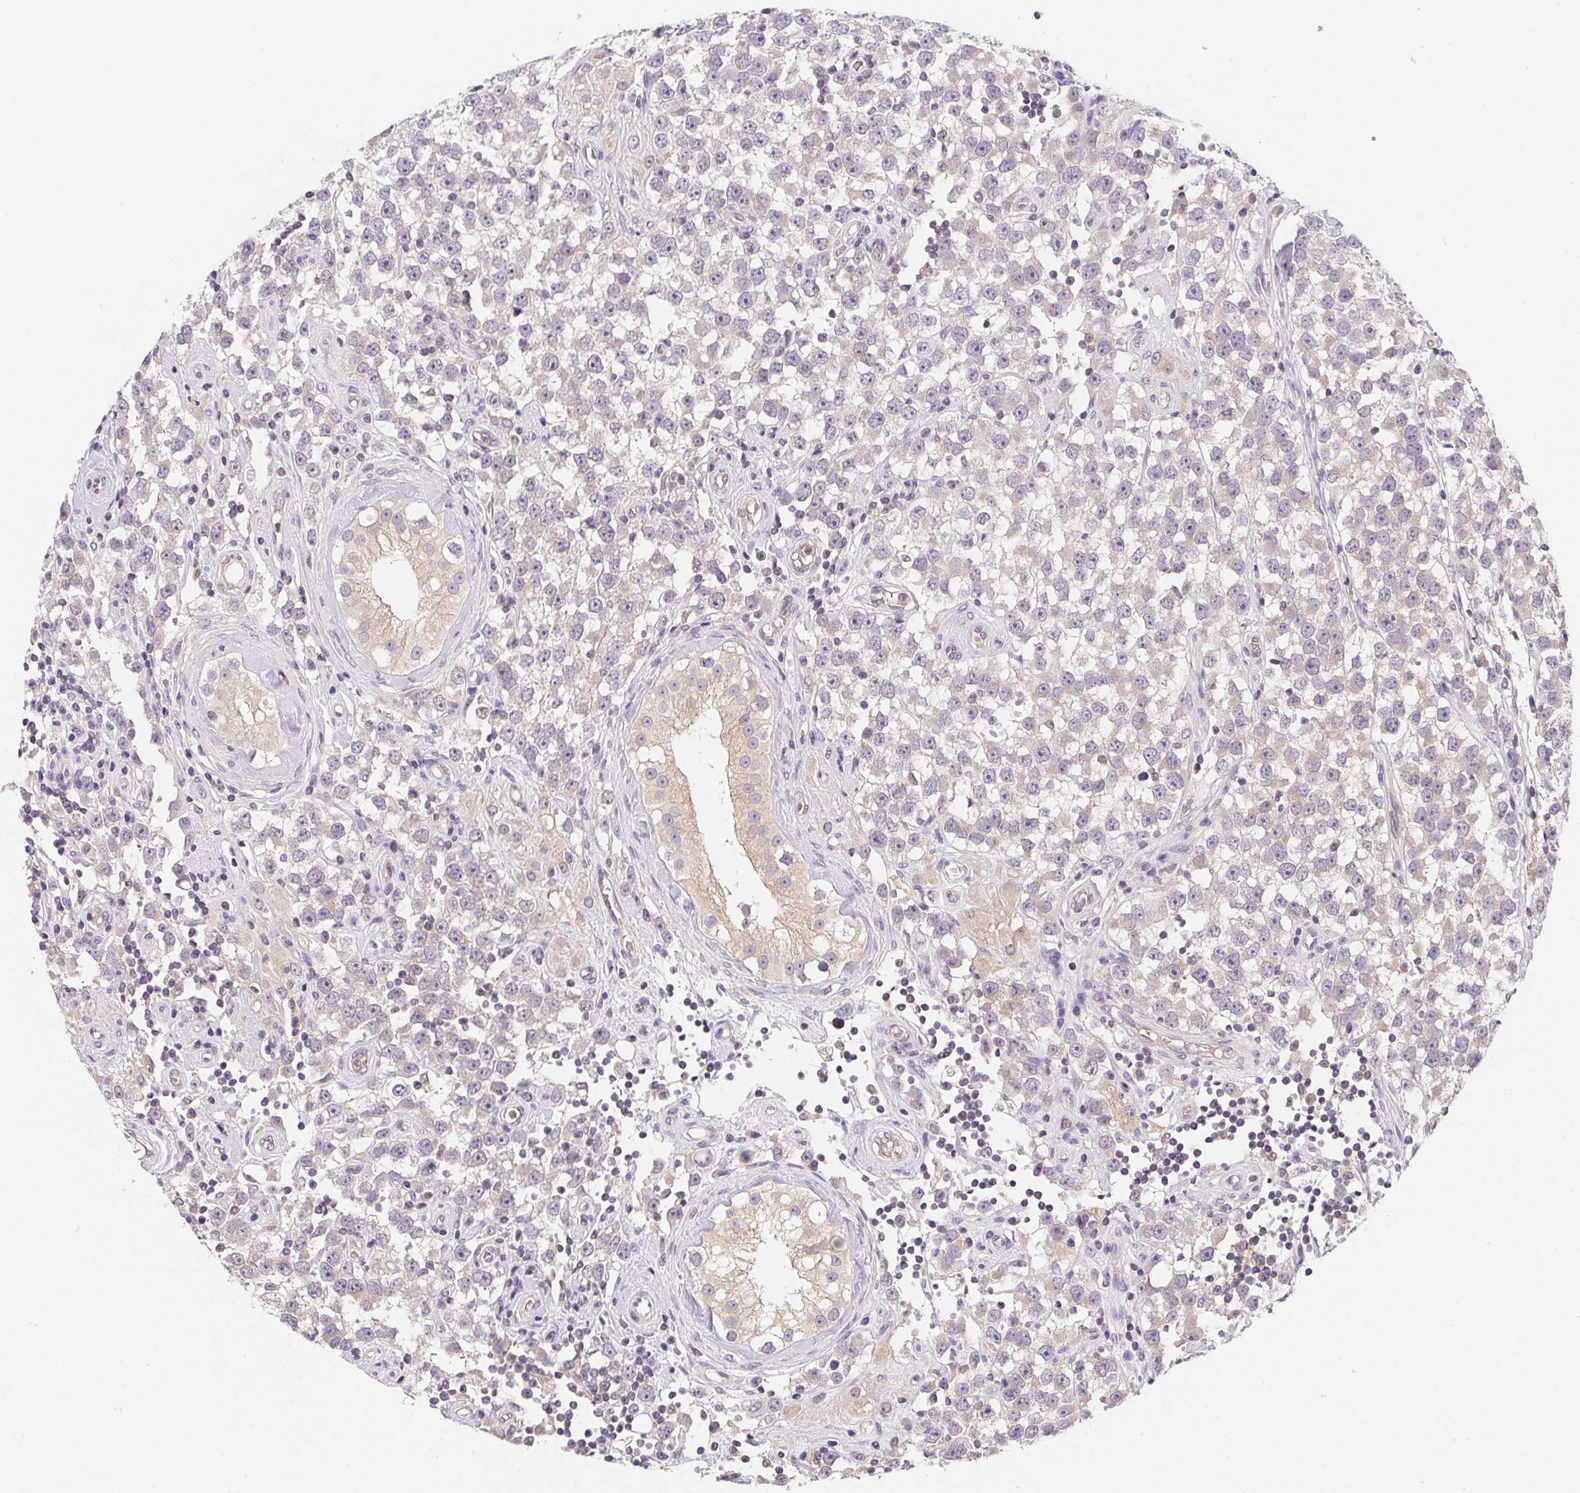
{"staining": {"intensity": "negative", "quantity": "none", "location": "none"}, "tissue": "testis cancer", "cell_type": "Tumor cells", "image_type": "cancer", "snomed": [{"axis": "morphology", "description": "Seminoma, NOS"}, {"axis": "topography", "description": "Testis"}], "caption": "The micrograph exhibits no significant expression in tumor cells of seminoma (testis). (DAB immunohistochemistry with hematoxylin counter stain).", "gene": "PRKAA1", "patient": {"sex": "male", "age": 34}}